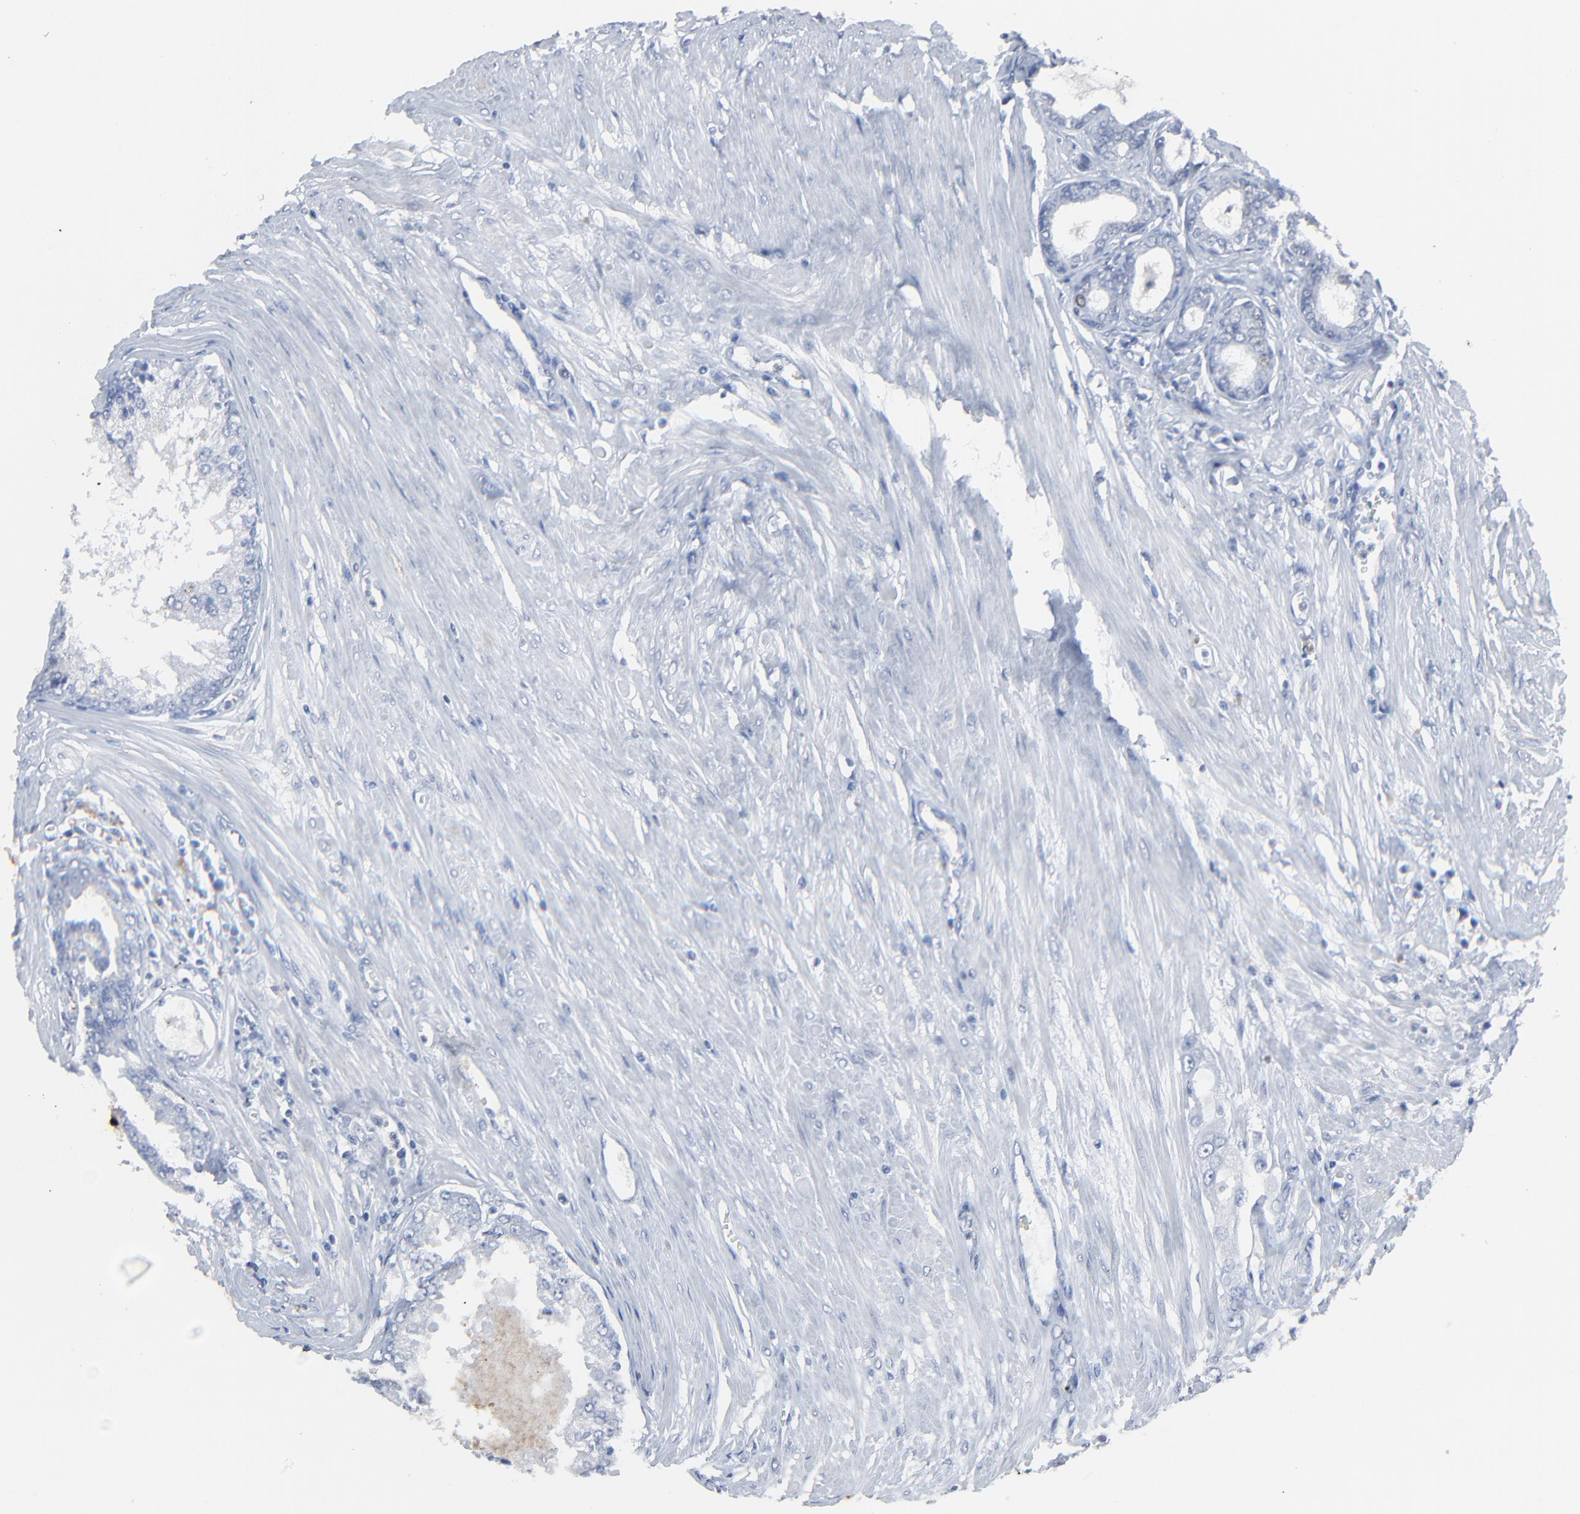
{"staining": {"intensity": "negative", "quantity": "none", "location": "none"}, "tissue": "prostate cancer", "cell_type": "Tumor cells", "image_type": "cancer", "snomed": [{"axis": "morphology", "description": "Adenocarcinoma, Medium grade"}, {"axis": "topography", "description": "Prostate"}], "caption": "There is no significant expression in tumor cells of prostate cancer. (Stains: DAB (3,3'-diaminobenzidine) immunohistochemistry (IHC) with hematoxylin counter stain, Microscopy: brightfield microscopy at high magnification).", "gene": "BIRC3", "patient": {"sex": "male", "age": 72}}